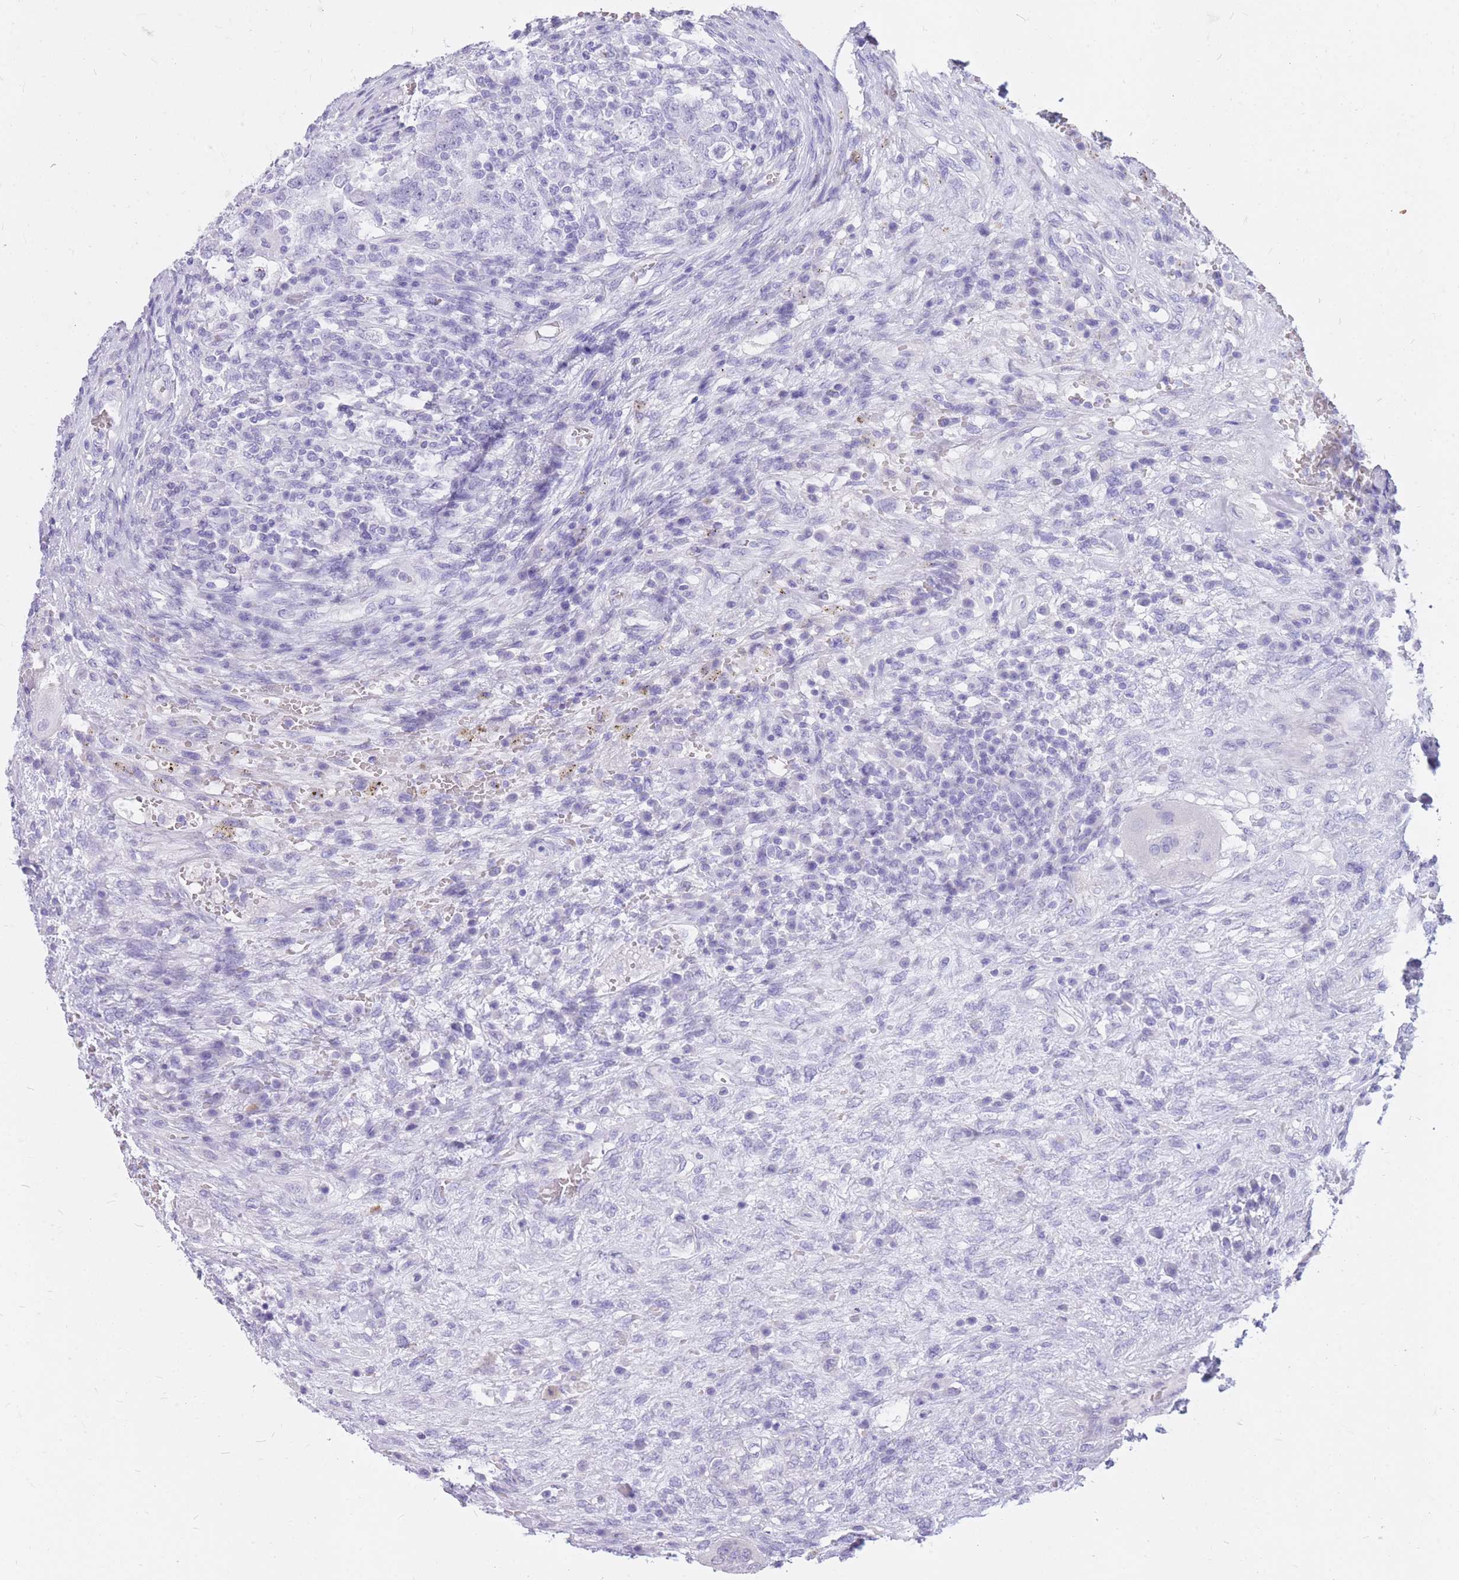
{"staining": {"intensity": "negative", "quantity": "none", "location": "none"}, "tissue": "testis cancer", "cell_type": "Tumor cells", "image_type": "cancer", "snomed": [{"axis": "morphology", "description": "Carcinoma, Embryonal, NOS"}, {"axis": "topography", "description": "Testis"}], "caption": "This is a image of IHC staining of embryonal carcinoma (testis), which shows no positivity in tumor cells.", "gene": "CYP21A2", "patient": {"sex": "male", "age": 26}}